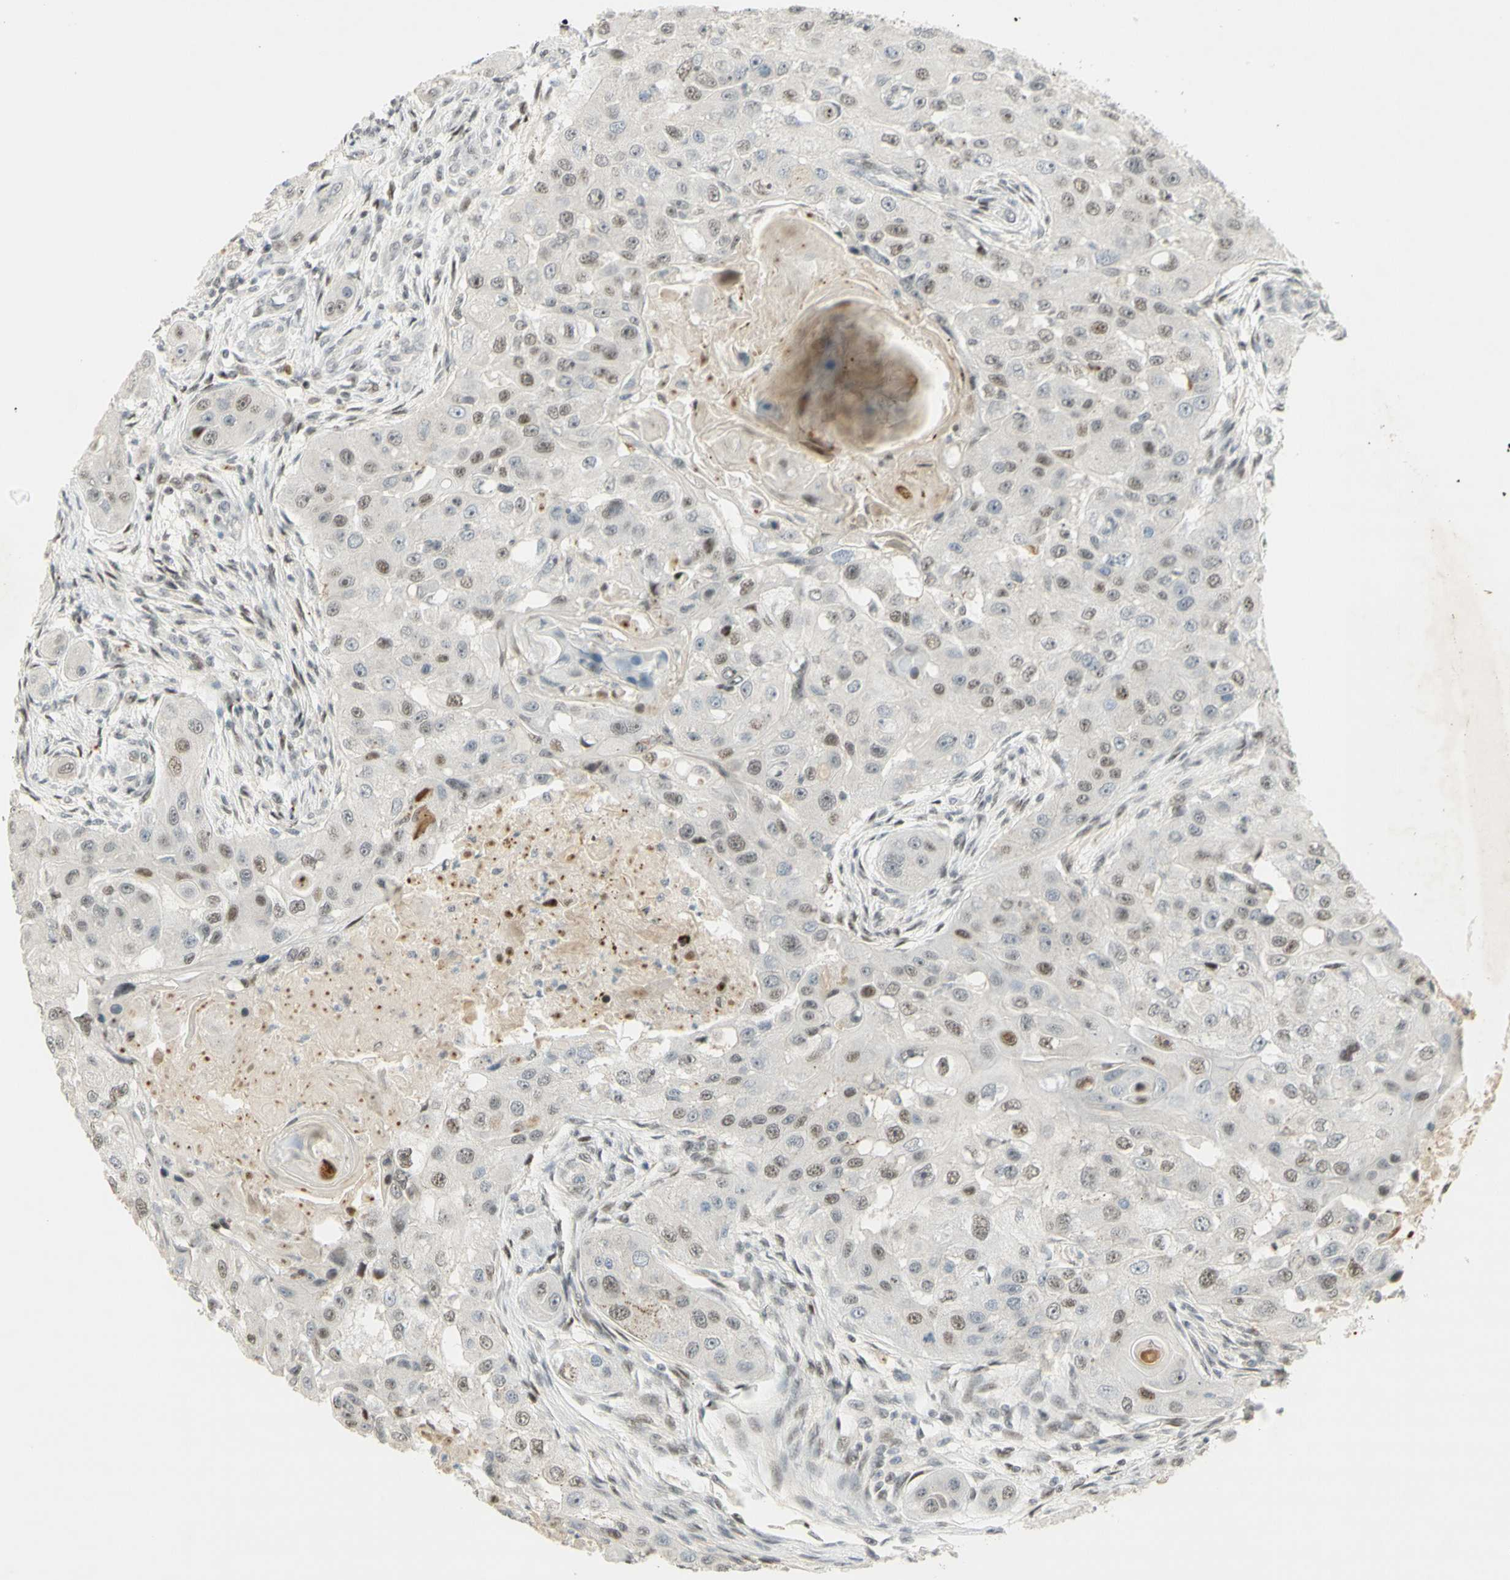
{"staining": {"intensity": "moderate", "quantity": ">75%", "location": "nuclear"}, "tissue": "head and neck cancer", "cell_type": "Tumor cells", "image_type": "cancer", "snomed": [{"axis": "morphology", "description": "Normal tissue, NOS"}, {"axis": "morphology", "description": "Squamous cell carcinoma, NOS"}, {"axis": "topography", "description": "Skeletal muscle"}, {"axis": "topography", "description": "Head-Neck"}], "caption": "This is an image of immunohistochemistry staining of head and neck cancer (squamous cell carcinoma), which shows moderate positivity in the nuclear of tumor cells.", "gene": "IRF1", "patient": {"sex": "male", "age": 51}}